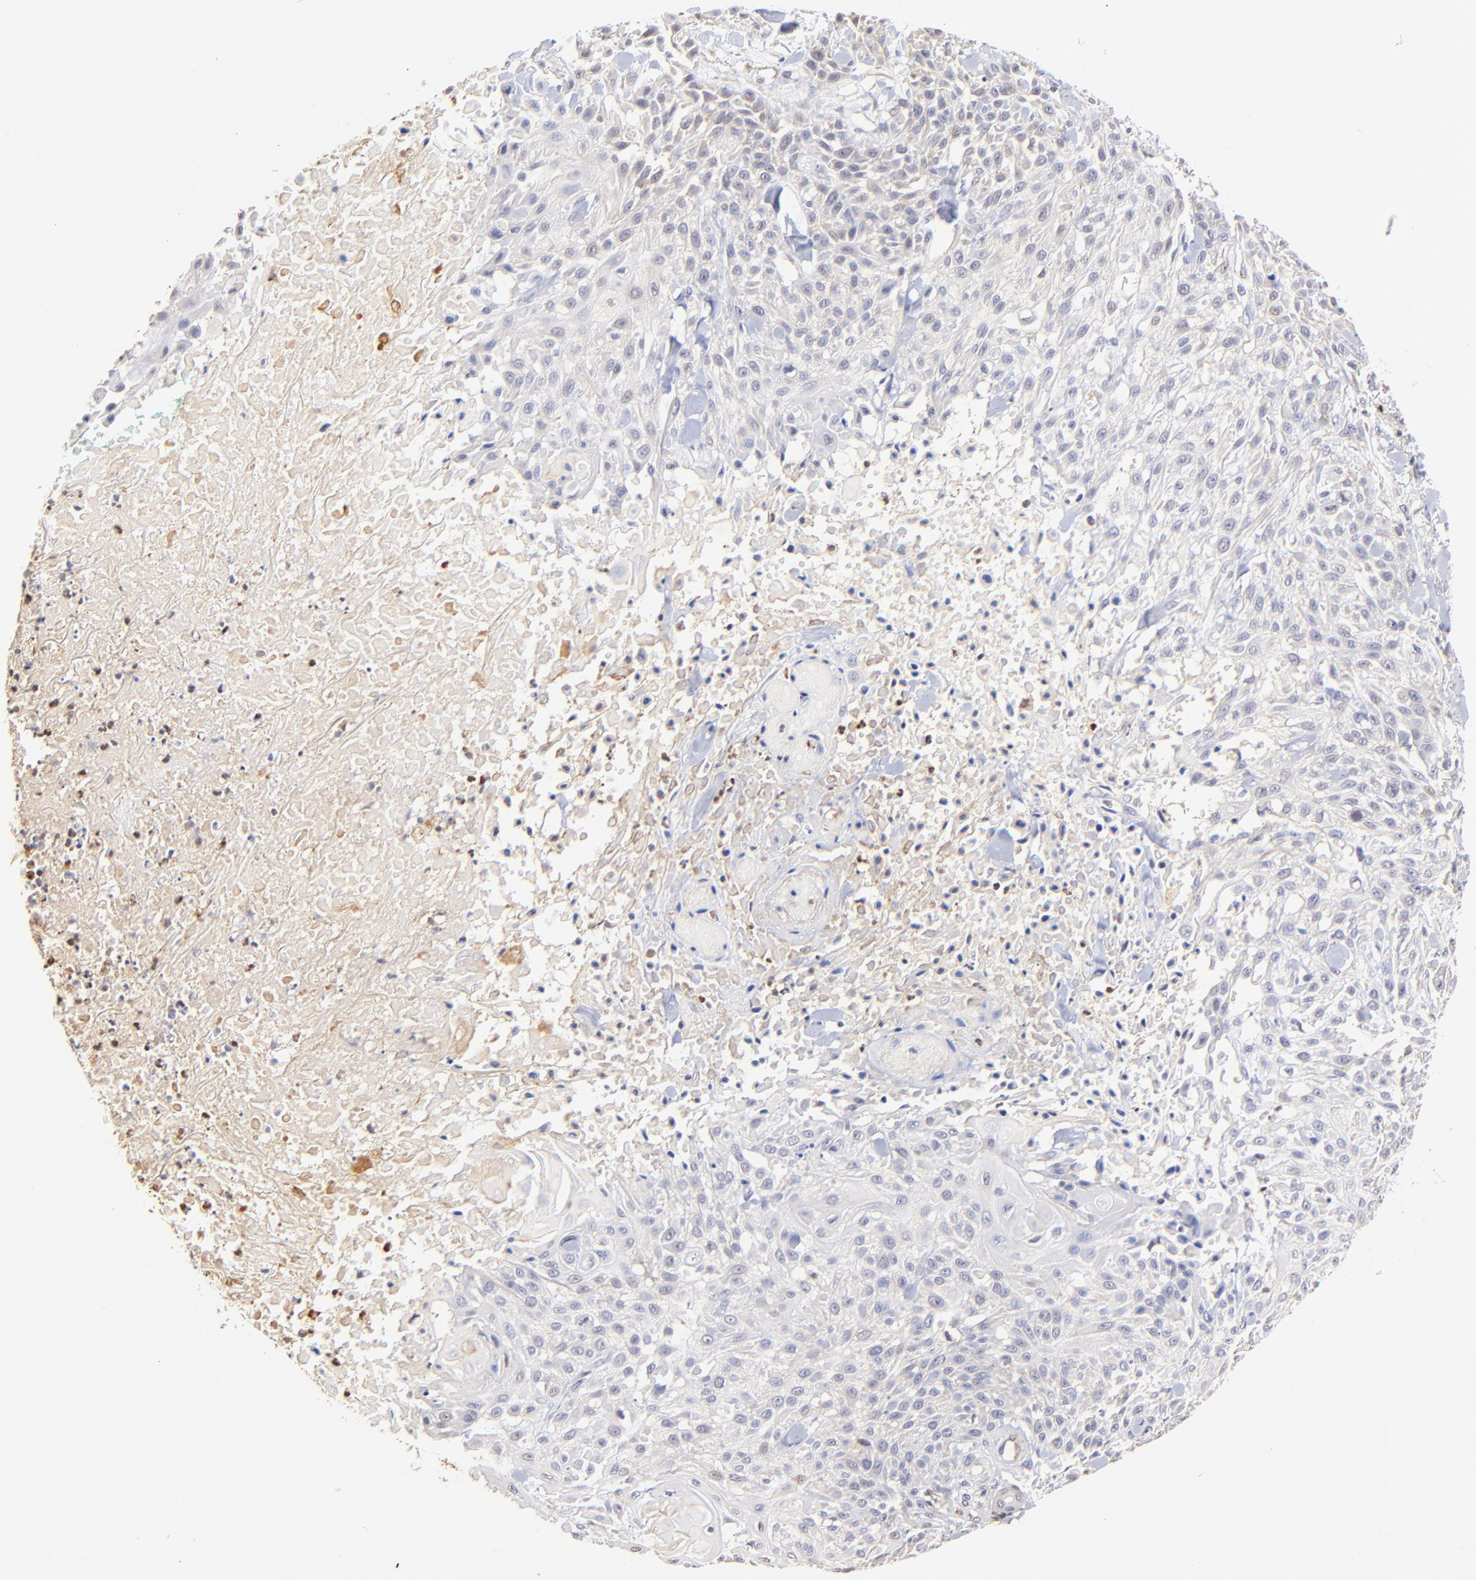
{"staining": {"intensity": "weak", "quantity": "<25%", "location": "cytoplasmic/membranous"}, "tissue": "skin cancer", "cell_type": "Tumor cells", "image_type": "cancer", "snomed": [{"axis": "morphology", "description": "Squamous cell carcinoma, NOS"}, {"axis": "topography", "description": "Skin"}], "caption": "Immunohistochemistry (IHC) photomicrograph of neoplastic tissue: skin cancer stained with DAB (3,3'-diaminobenzidine) reveals no significant protein positivity in tumor cells.", "gene": "BBOF1", "patient": {"sex": "female", "age": 42}}